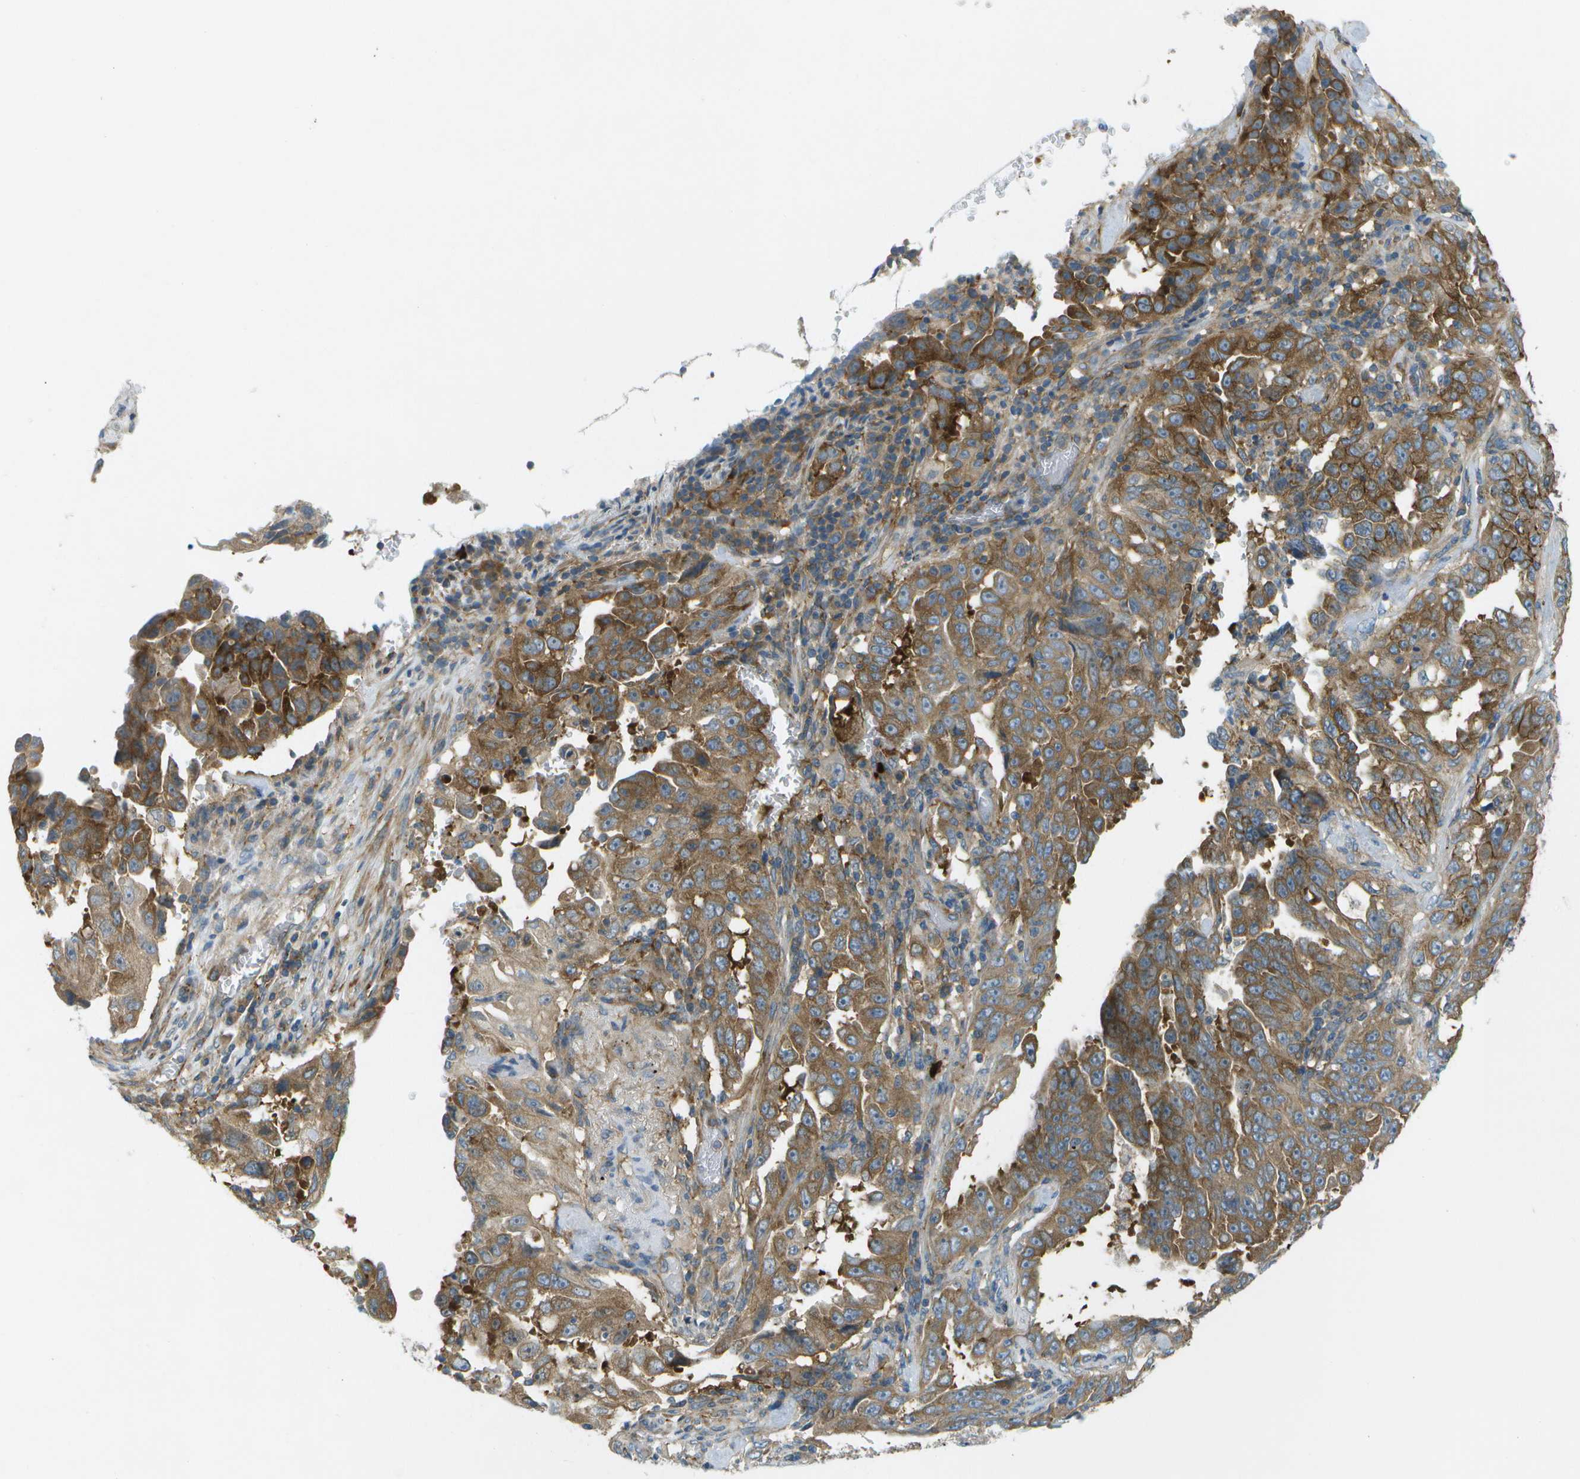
{"staining": {"intensity": "moderate", "quantity": ">75%", "location": "cytoplasmic/membranous"}, "tissue": "lung cancer", "cell_type": "Tumor cells", "image_type": "cancer", "snomed": [{"axis": "morphology", "description": "Adenocarcinoma, NOS"}, {"axis": "topography", "description": "Lung"}], "caption": "Moderate cytoplasmic/membranous protein positivity is seen in about >75% of tumor cells in adenocarcinoma (lung). The protein of interest is stained brown, and the nuclei are stained in blue (DAB IHC with brightfield microscopy, high magnification).", "gene": "WNK2", "patient": {"sex": "female", "age": 51}}